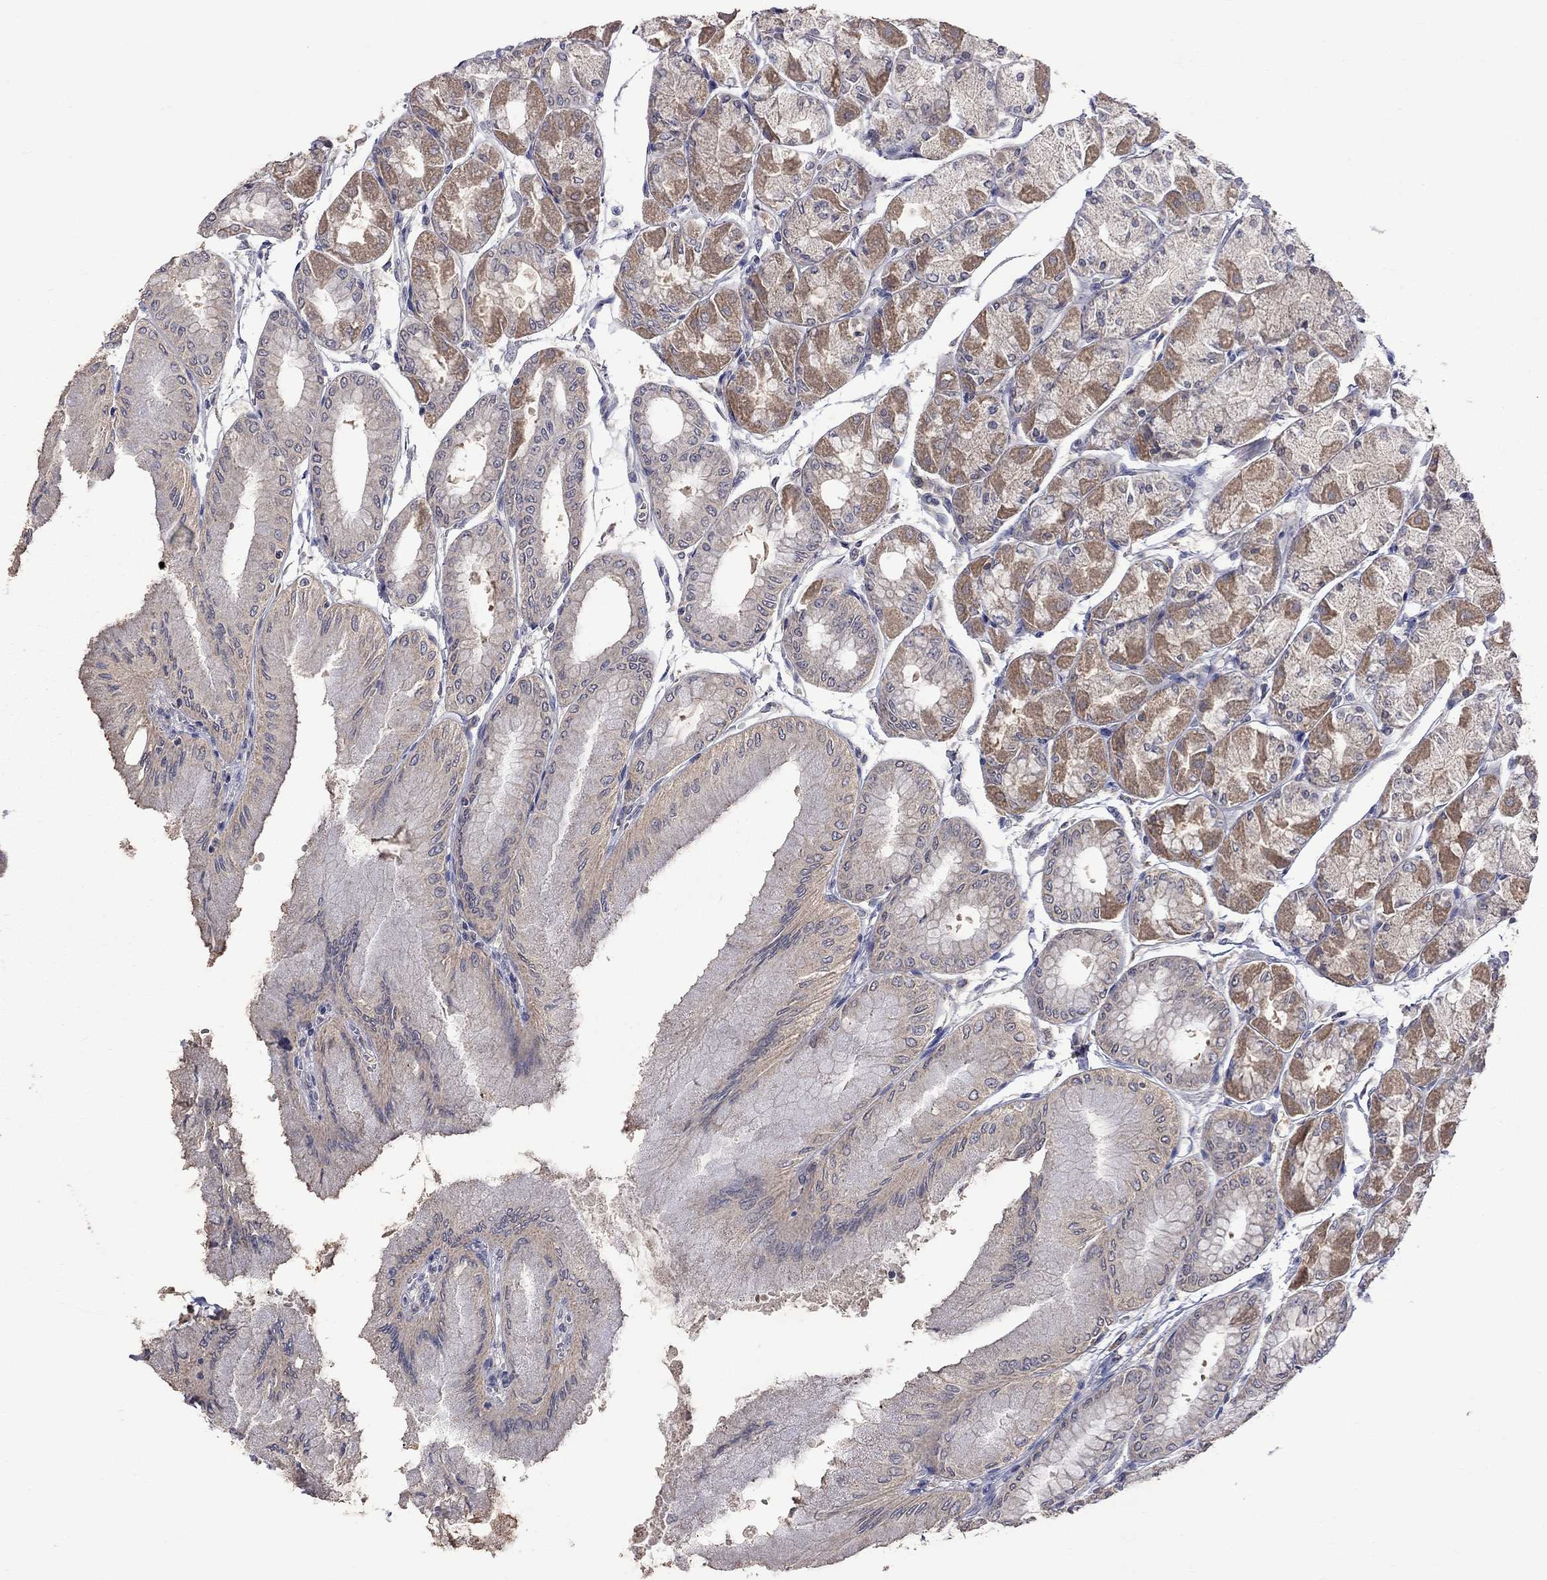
{"staining": {"intensity": "moderate", "quantity": ">75%", "location": "cytoplasmic/membranous"}, "tissue": "stomach", "cell_type": "Glandular cells", "image_type": "normal", "snomed": [{"axis": "morphology", "description": "Normal tissue, NOS"}, {"axis": "topography", "description": "Stomach, upper"}], "caption": "Immunohistochemistry (IHC) image of benign stomach: stomach stained using immunohistochemistry displays medium levels of moderate protein expression localized specifically in the cytoplasmic/membranous of glandular cells, appearing as a cytoplasmic/membranous brown color.", "gene": "HTR6", "patient": {"sex": "male", "age": 60}}